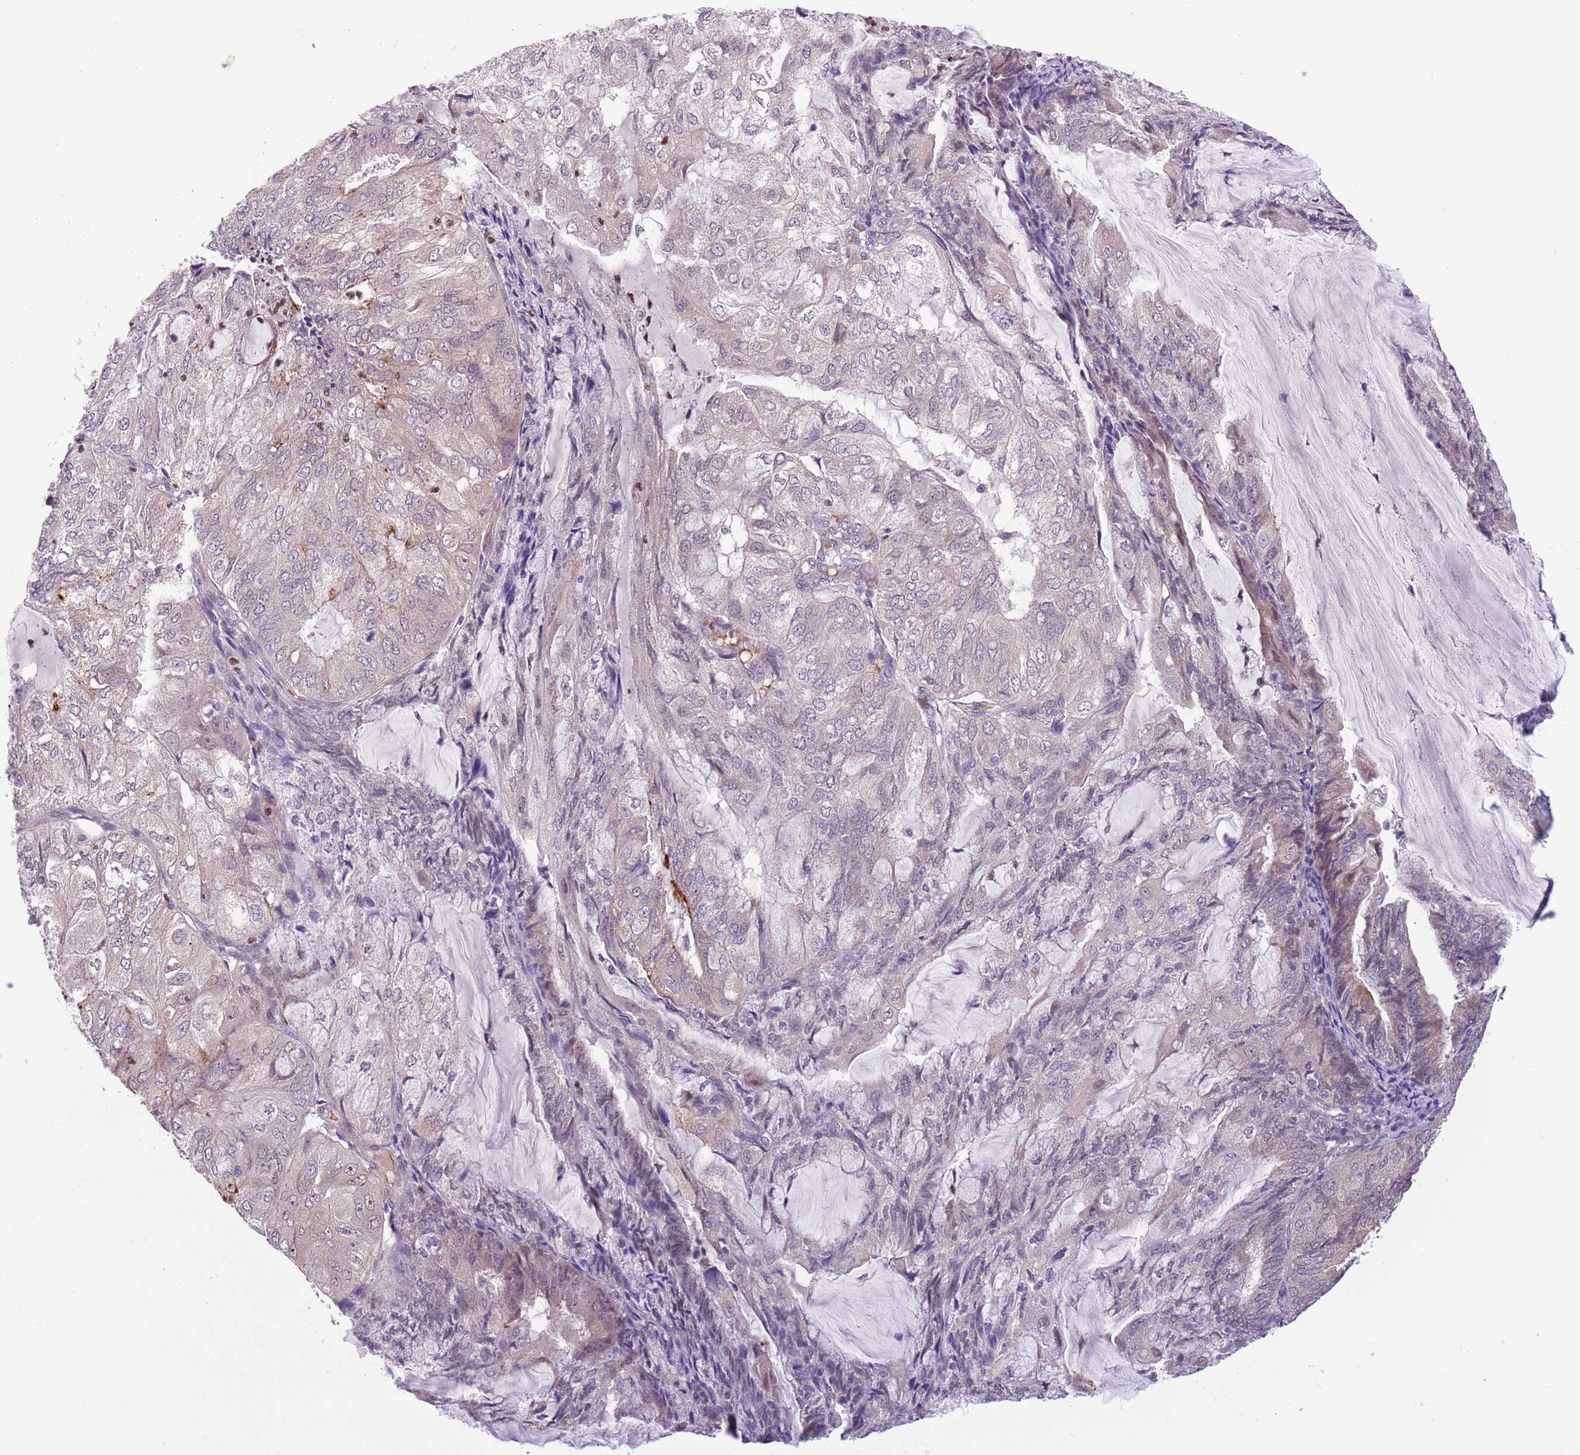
{"staining": {"intensity": "moderate", "quantity": "<25%", "location": "cytoplasmic/membranous"}, "tissue": "endometrial cancer", "cell_type": "Tumor cells", "image_type": "cancer", "snomed": [{"axis": "morphology", "description": "Adenocarcinoma, NOS"}, {"axis": "topography", "description": "Endometrium"}], "caption": "Adenocarcinoma (endometrial) stained with a protein marker demonstrates moderate staining in tumor cells.", "gene": "ADCY7", "patient": {"sex": "female", "age": 81}}